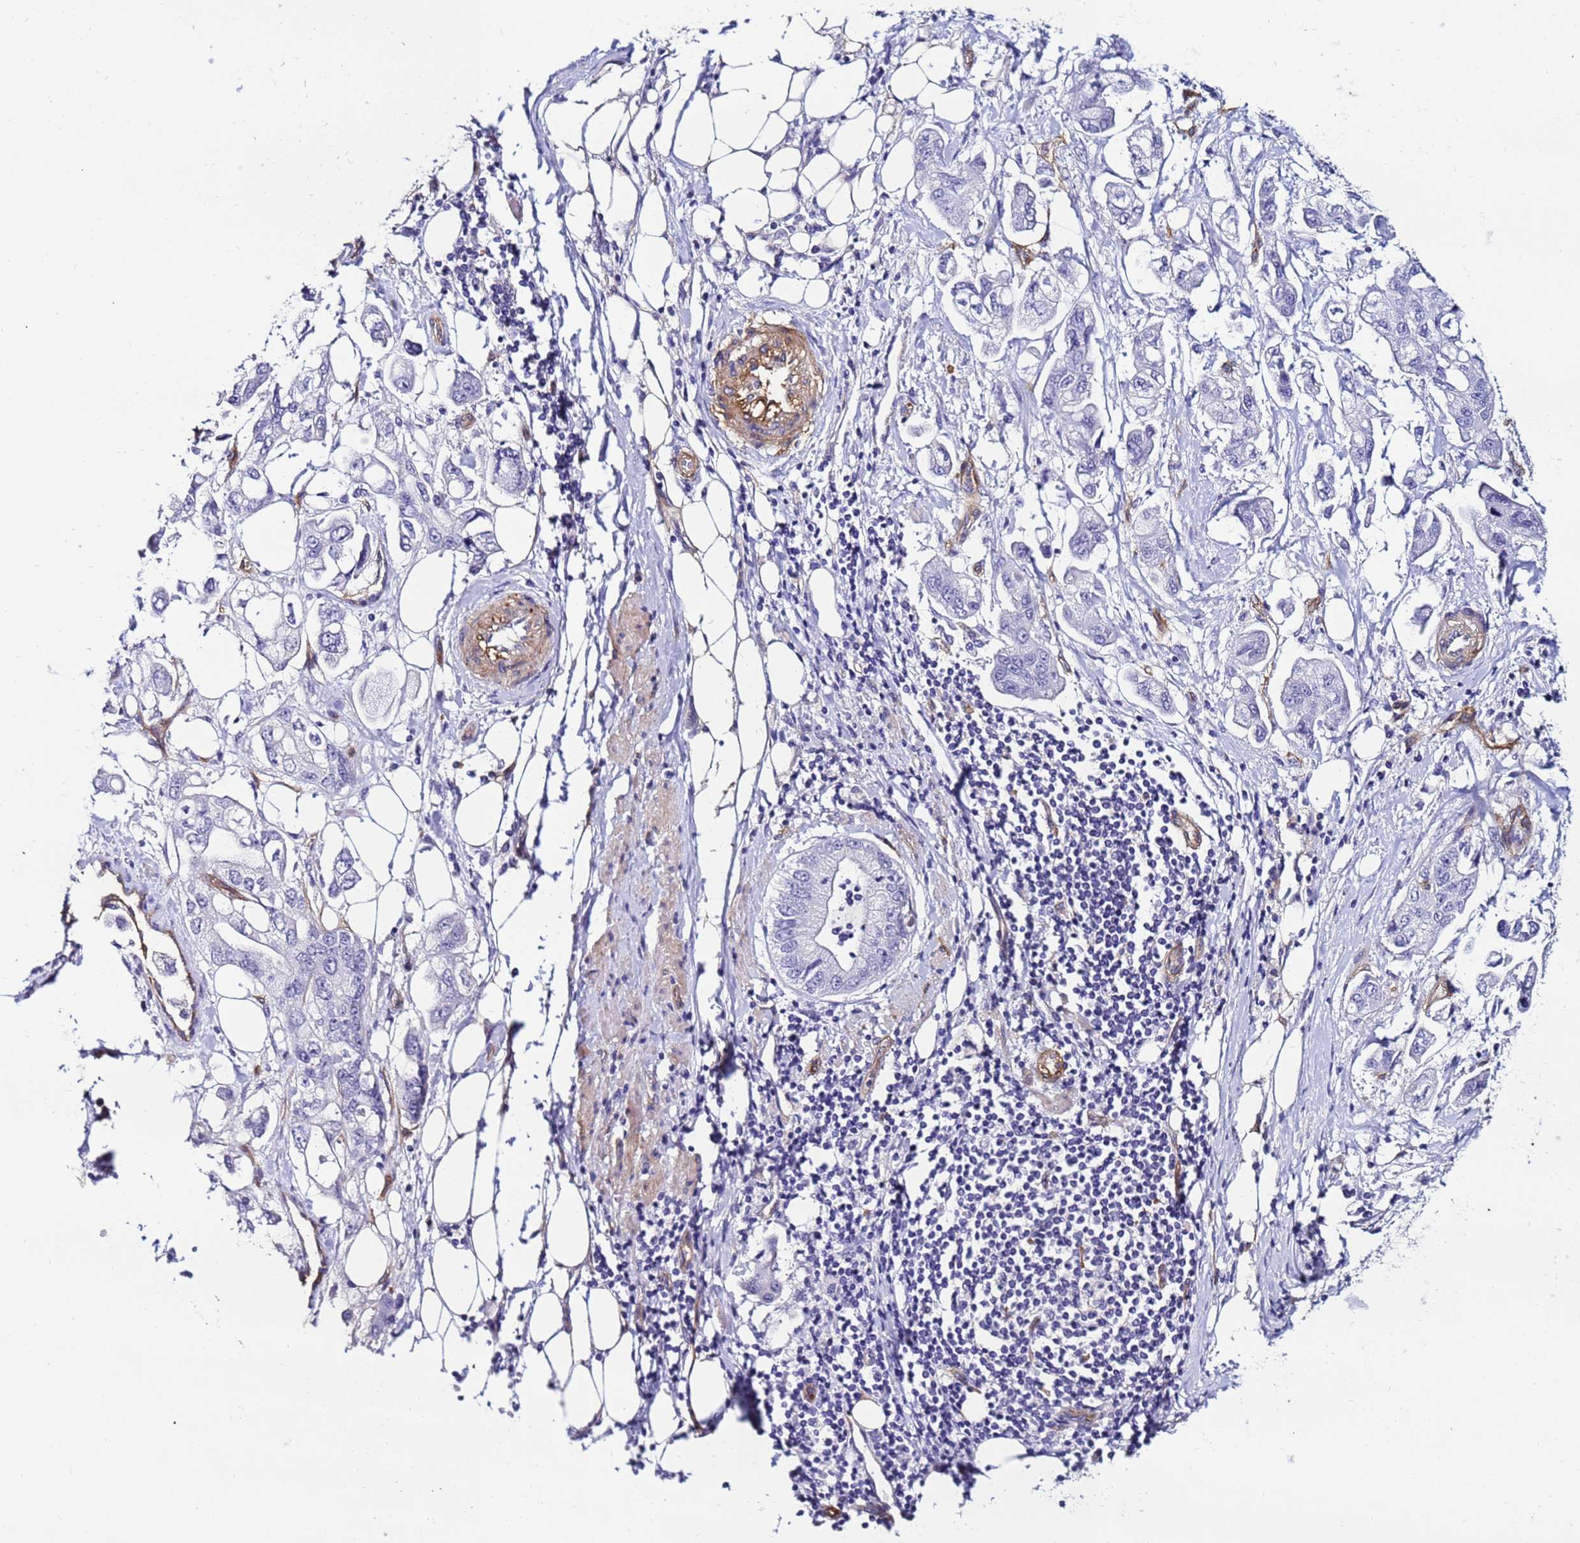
{"staining": {"intensity": "negative", "quantity": "none", "location": "none"}, "tissue": "stomach cancer", "cell_type": "Tumor cells", "image_type": "cancer", "snomed": [{"axis": "morphology", "description": "Adenocarcinoma, NOS"}, {"axis": "topography", "description": "Stomach"}], "caption": "The histopathology image displays no staining of tumor cells in stomach cancer.", "gene": "DEFB104A", "patient": {"sex": "male", "age": 62}}